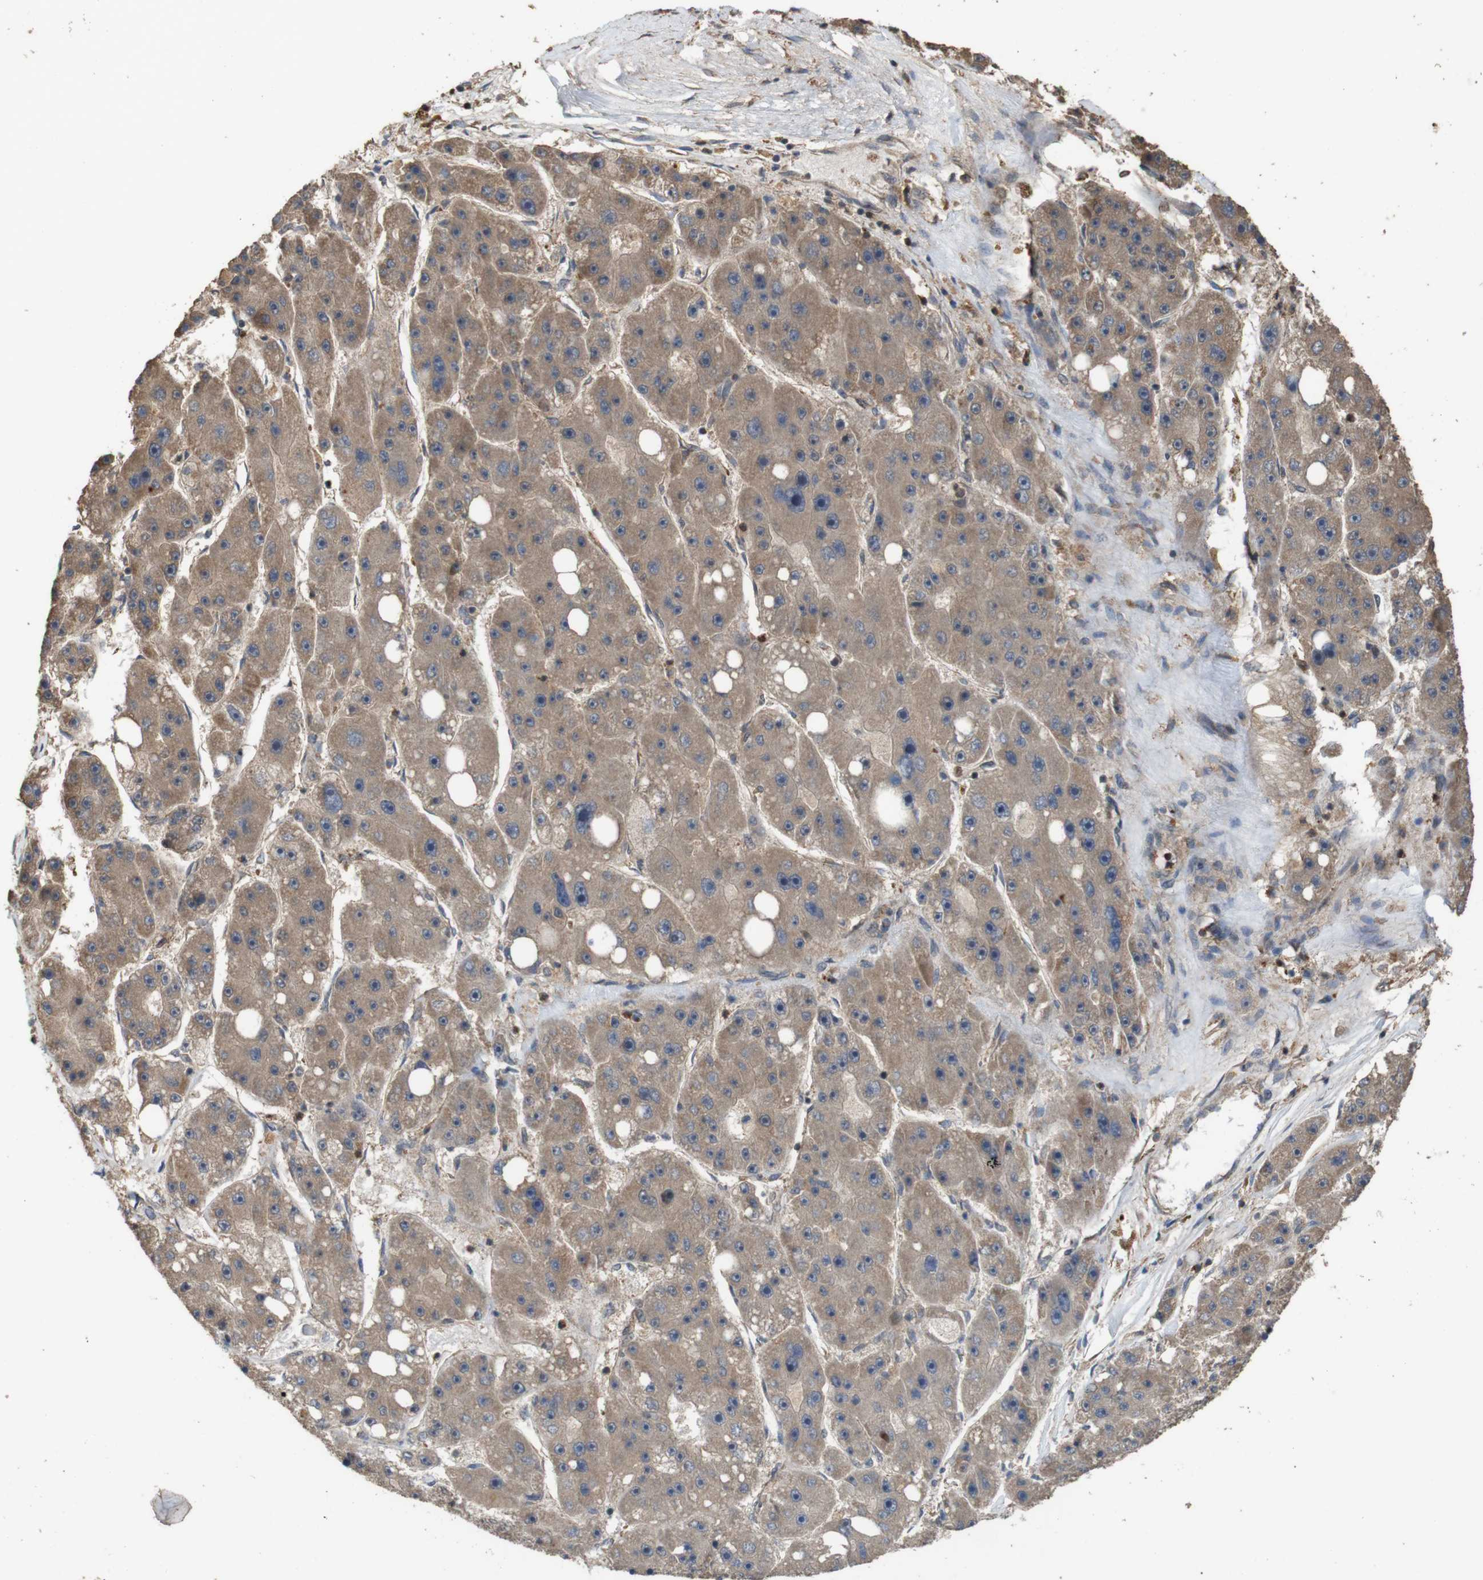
{"staining": {"intensity": "moderate", "quantity": ">75%", "location": "cytoplasmic/membranous"}, "tissue": "liver cancer", "cell_type": "Tumor cells", "image_type": "cancer", "snomed": [{"axis": "morphology", "description": "Carcinoma, Hepatocellular, NOS"}, {"axis": "topography", "description": "Liver"}], "caption": "This is a micrograph of IHC staining of liver cancer (hepatocellular carcinoma), which shows moderate positivity in the cytoplasmic/membranous of tumor cells.", "gene": "BAG4", "patient": {"sex": "female", "age": 61}}